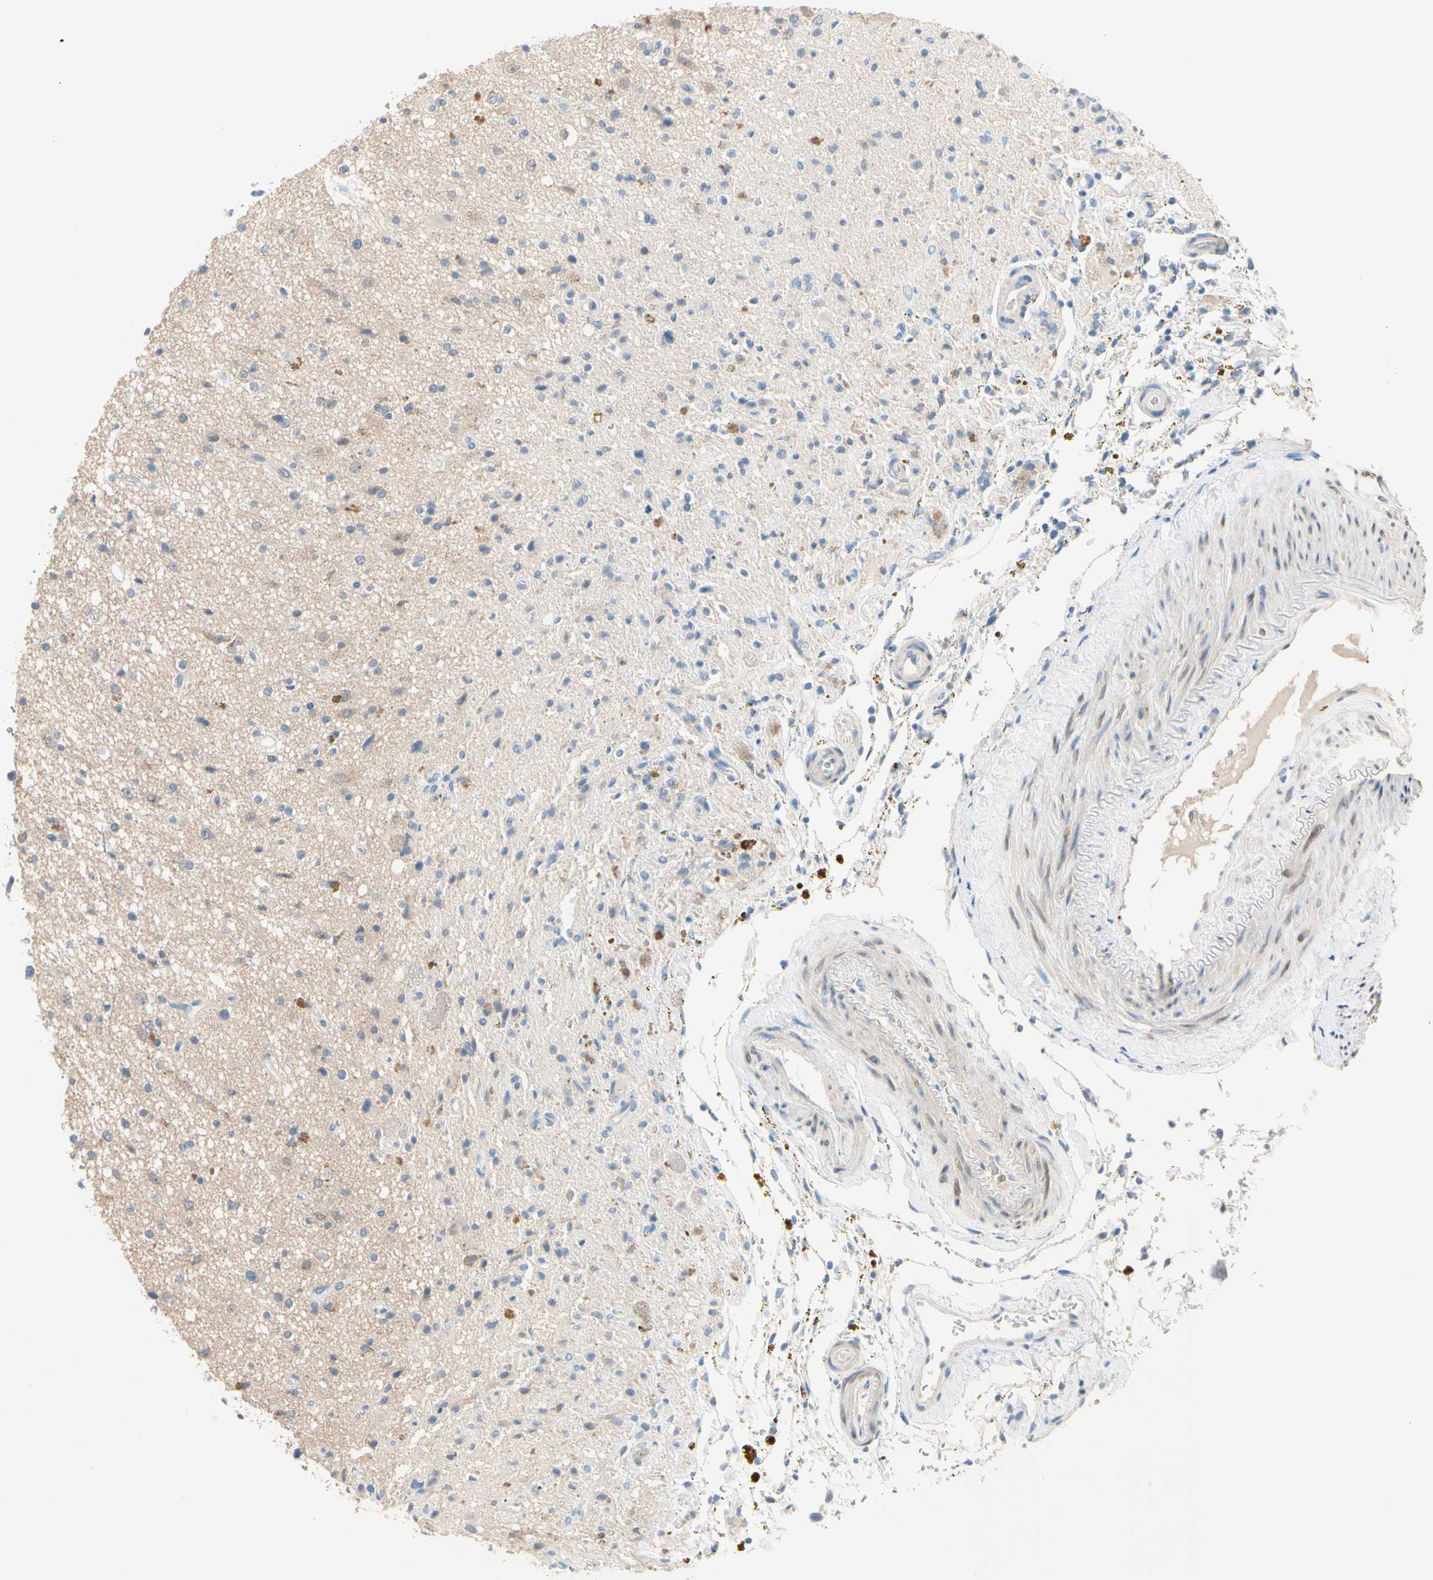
{"staining": {"intensity": "negative", "quantity": "none", "location": "none"}, "tissue": "glioma", "cell_type": "Tumor cells", "image_type": "cancer", "snomed": [{"axis": "morphology", "description": "Glioma, malignant, High grade"}, {"axis": "topography", "description": "Brain"}], "caption": "Micrograph shows no significant protein positivity in tumor cells of high-grade glioma (malignant). (DAB immunohistochemistry with hematoxylin counter stain).", "gene": "MARK1", "patient": {"sex": "male", "age": 33}}